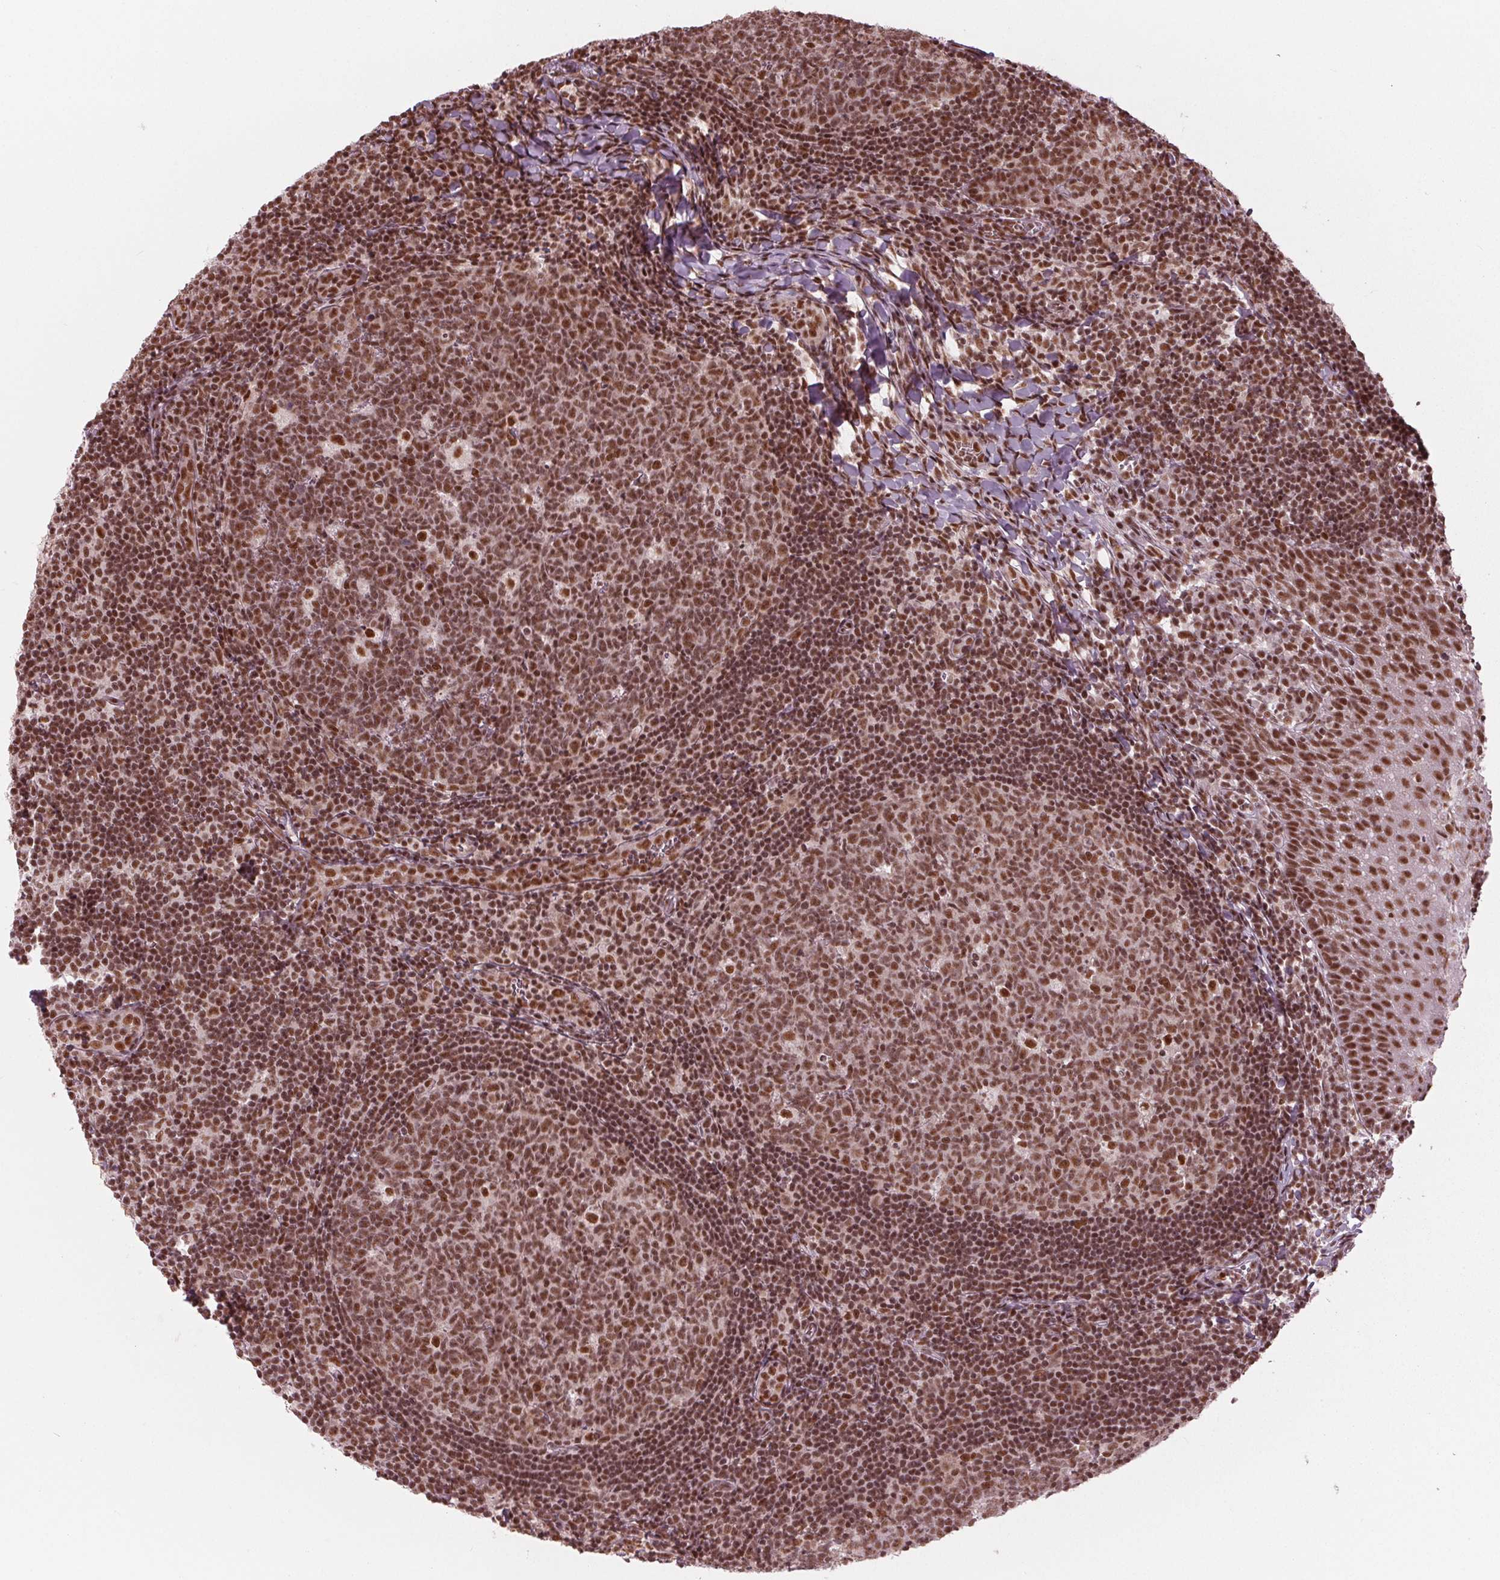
{"staining": {"intensity": "moderate", "quantity": ">75%", "location": "nuclear"}, "tissue": "lymph node", "cell_type": "Germinal center cells", "image_type": "normal", "snomed": [{"axis": "morphology", "description": "Normal tissue, NOS"}, {"axis": "topography", "description": "Lymph node"}], "caption": "The photomicrograph exhibits a brown stain indicating the presence of a protein in the nuclear of germinal center cells in lymph node.", "gene": "LSM2", "patient": {"sex": "female", "age": 21}}